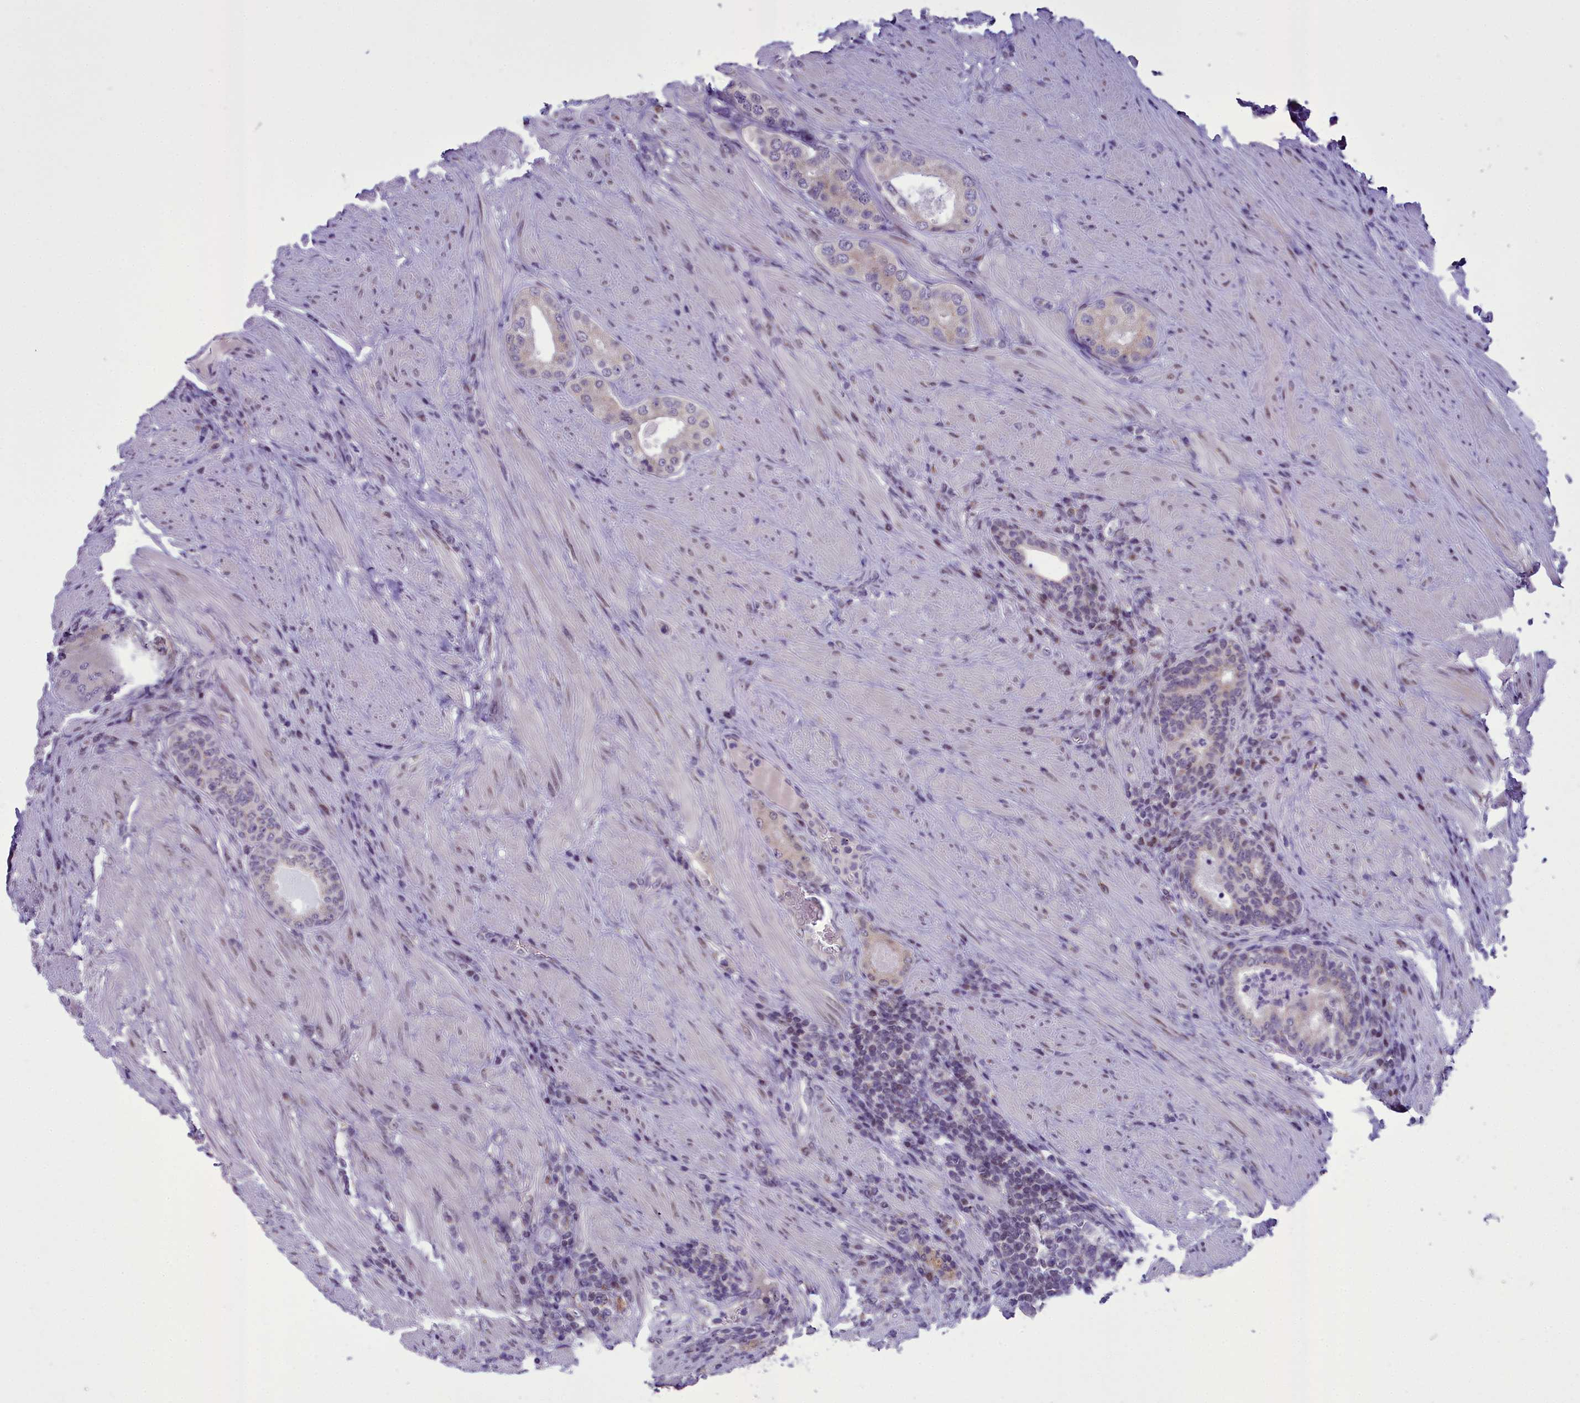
{"staining": {"intensity": "negative", "quantity": "none", "location": "none"}, "tissue": "prostate cancer", "cell_type": "Tumor cells", "image_type": "cancer", "snomed": [{"axis": "morphology", "description": "Adenocarcinoma, Low grade"}, {"axis": "topography", "description": "Prostate"}], "caption": "Prostate cancer (low-grade adenocarcinoma) was stained to show a protein in brown. There is no significant expression in tumor cells.", "gene": "B9D2", "patient": {"sex": "male", "age": 68}}